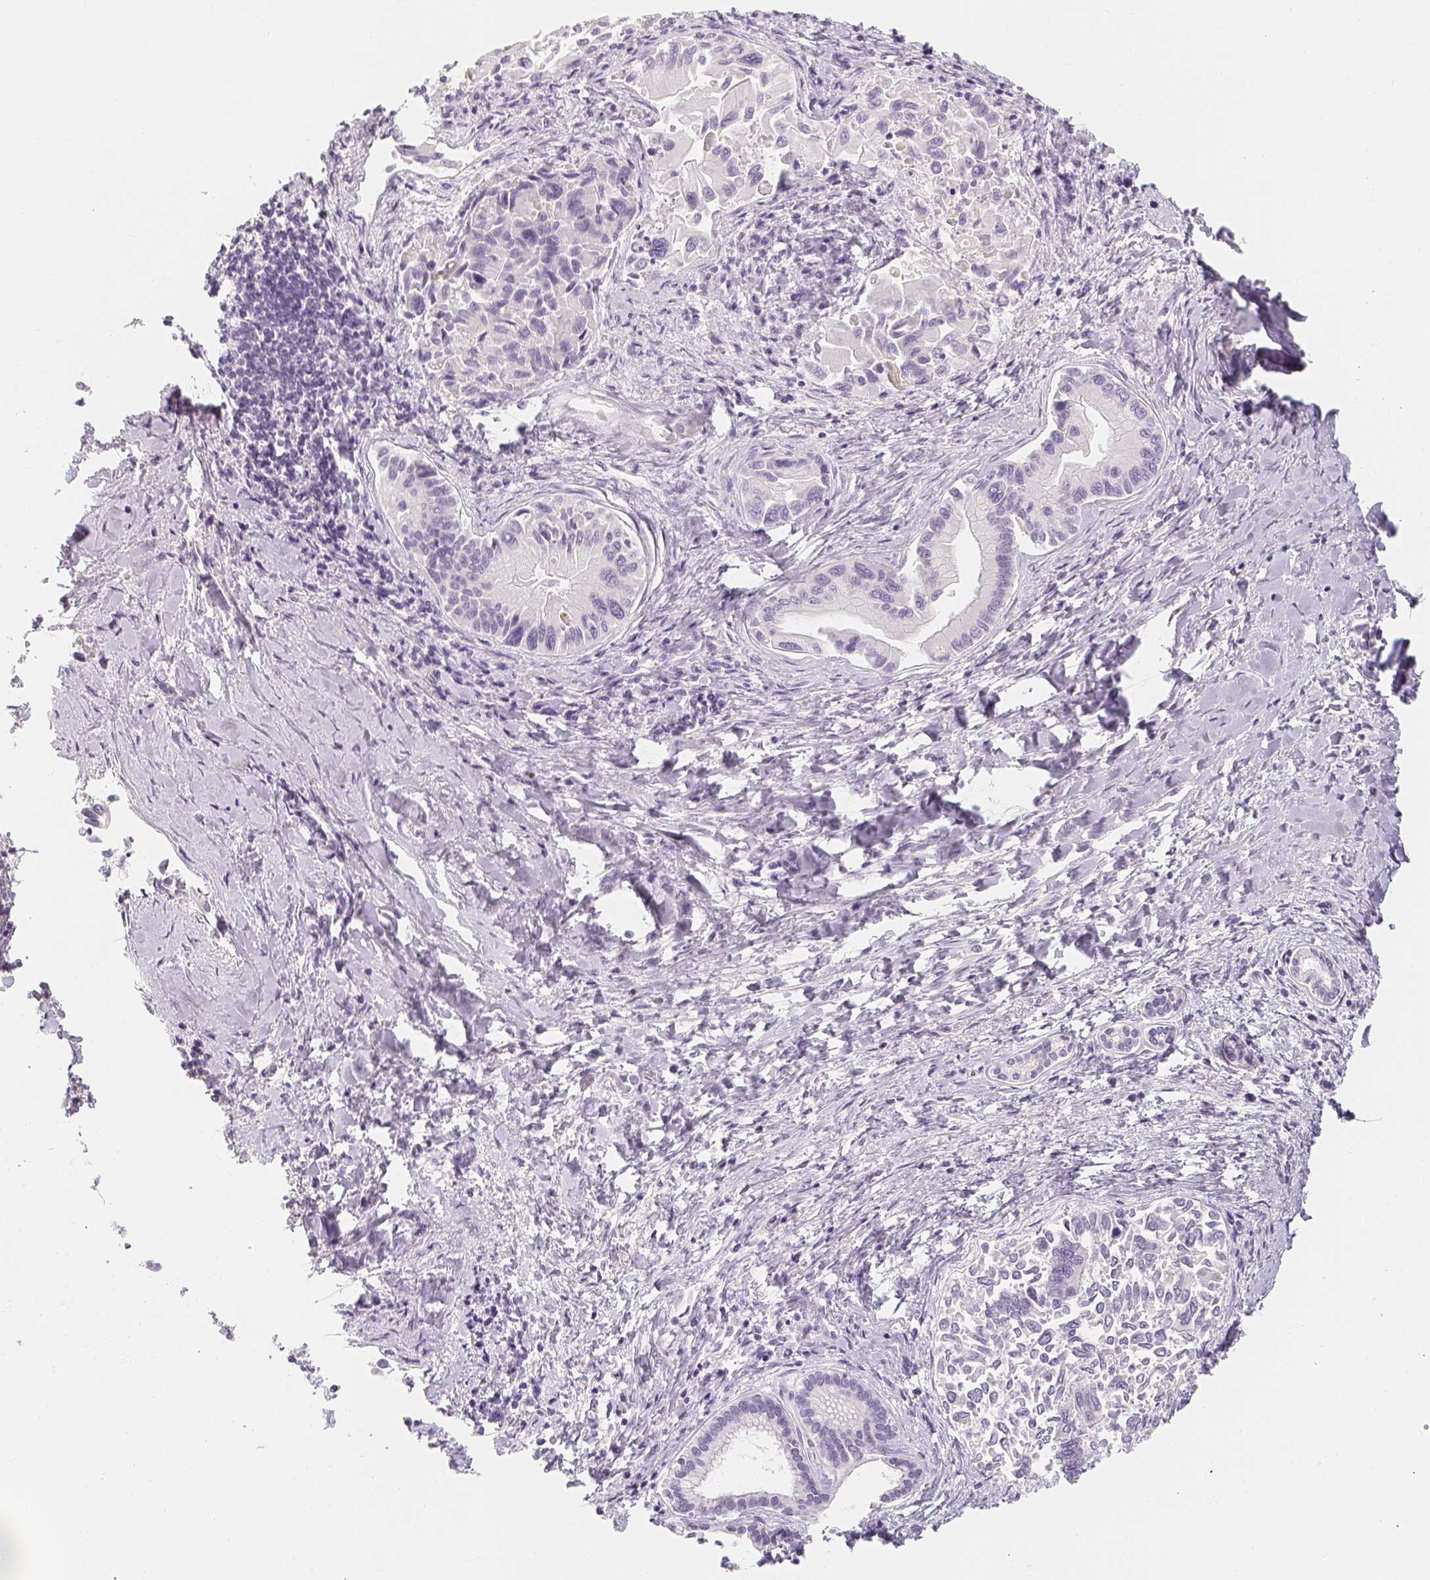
{"staining": {"intensity": "negative", "quantity": "none", "location": "none"}, "tissue": "liver cancer", "cell_type": "Tumor cells", "image_type": "cancer", "snomed": [{"axis": "morphology", "description": "Cholangiocarcinoma"}, {"axis": "topography", "description": "Liver"}], "caption": "The photomicrograph displays no staining of tumor cells in liver cancer.", "gene": "SLC18A1", "patient": {"sex": "male", "age": 66}}